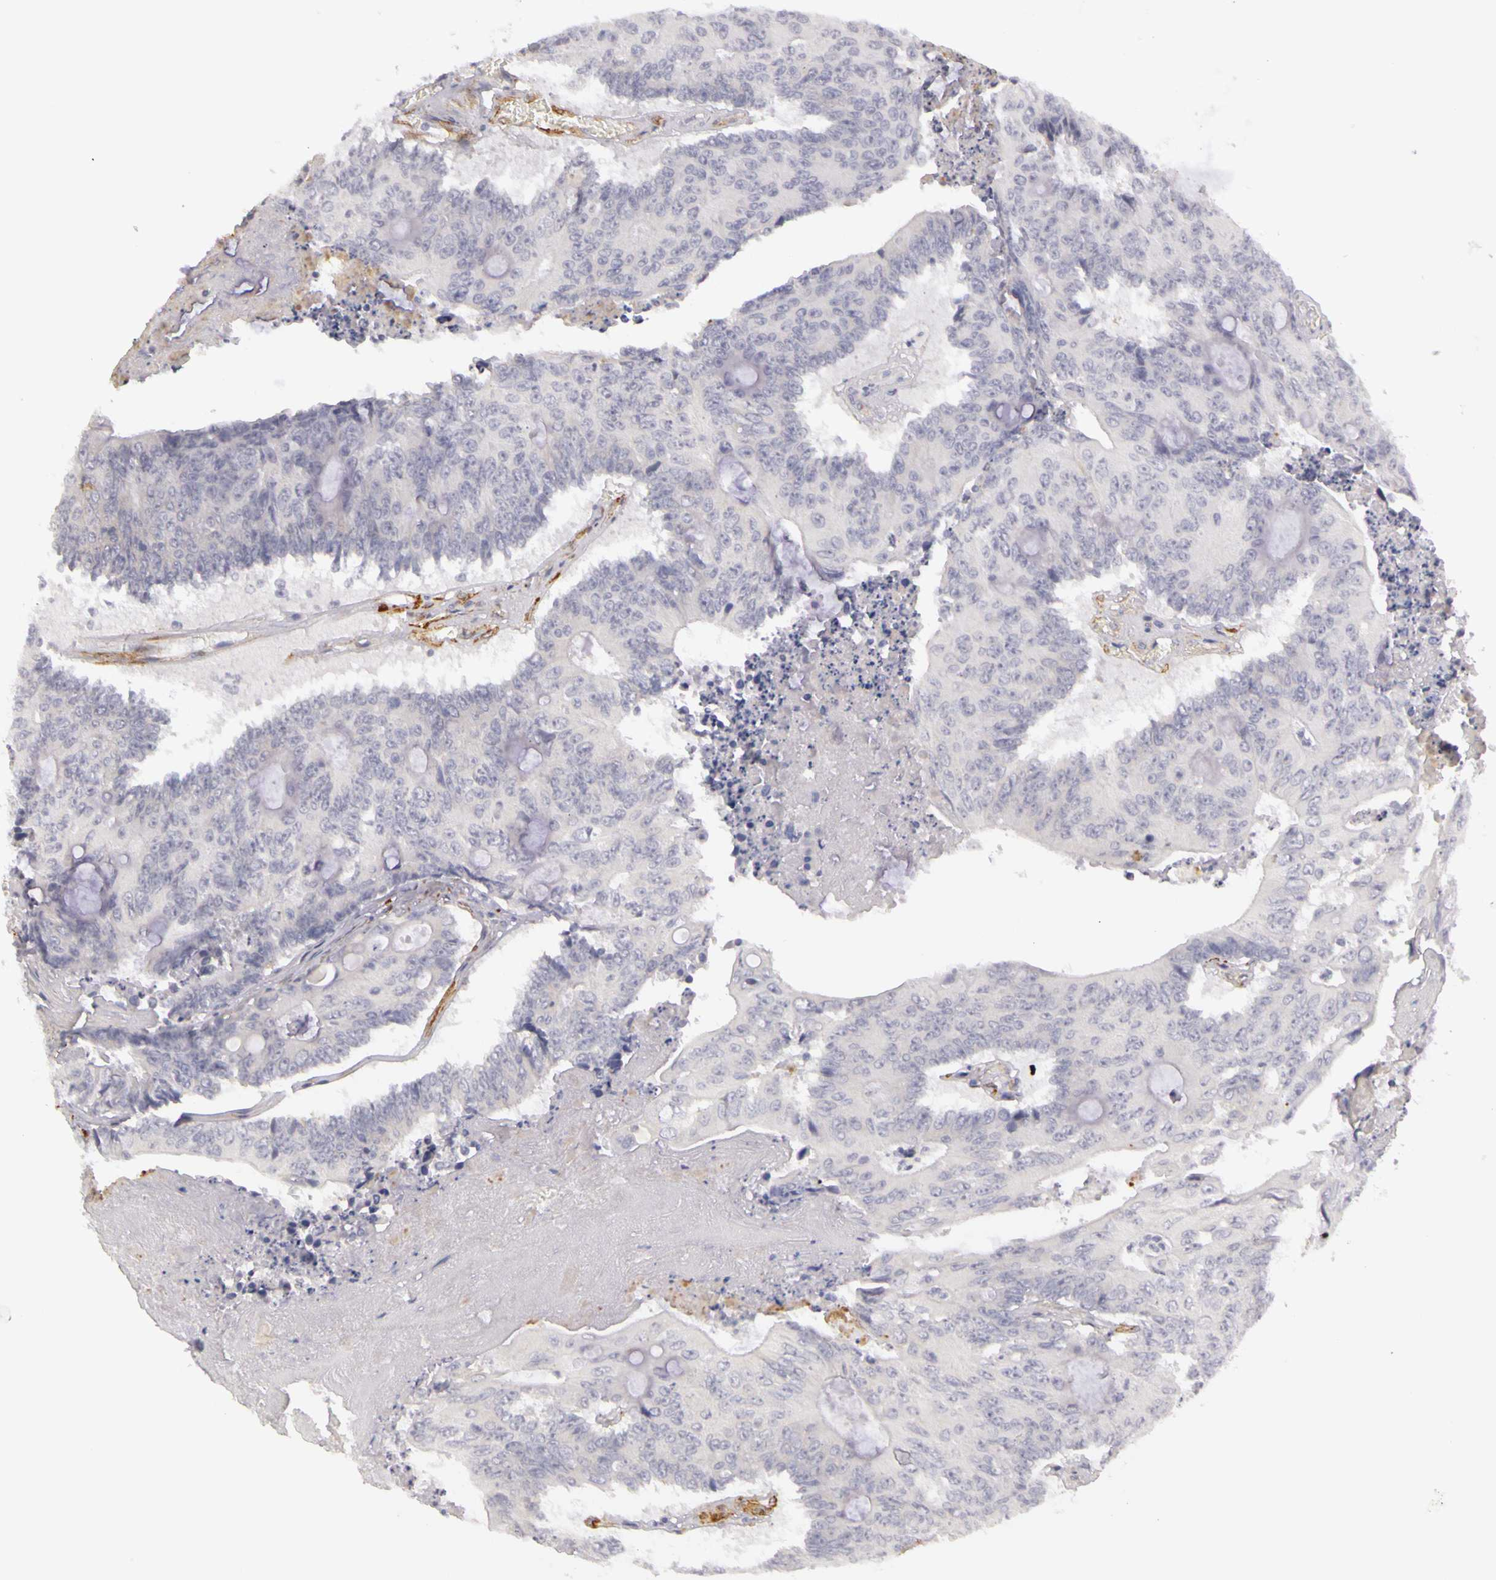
{"staining": {"intensity": "negative", "quantity": "none", "location": "none"}, "tissue": "colorectal cancer", "cell_type": "Tumor cells", "image_type": "cancer", "snomed": [{"axis": "morphology", "description": "Adenocarcinoma, NOS"}, {"axis": "topography", "description": "Colon"}], "caption": "Tumor cells are negative for brown protein staining in adenocarcinoma (colorectal). The staining was performed using DAB (3,3'-diaminobenzidine) to visualize the protein expression in brown, while the nuclei were stained in blue with hematoxylin (Magnification: 20x).", "gene": "CNTN2", "patient": {"sex": "male", "age": 65}}